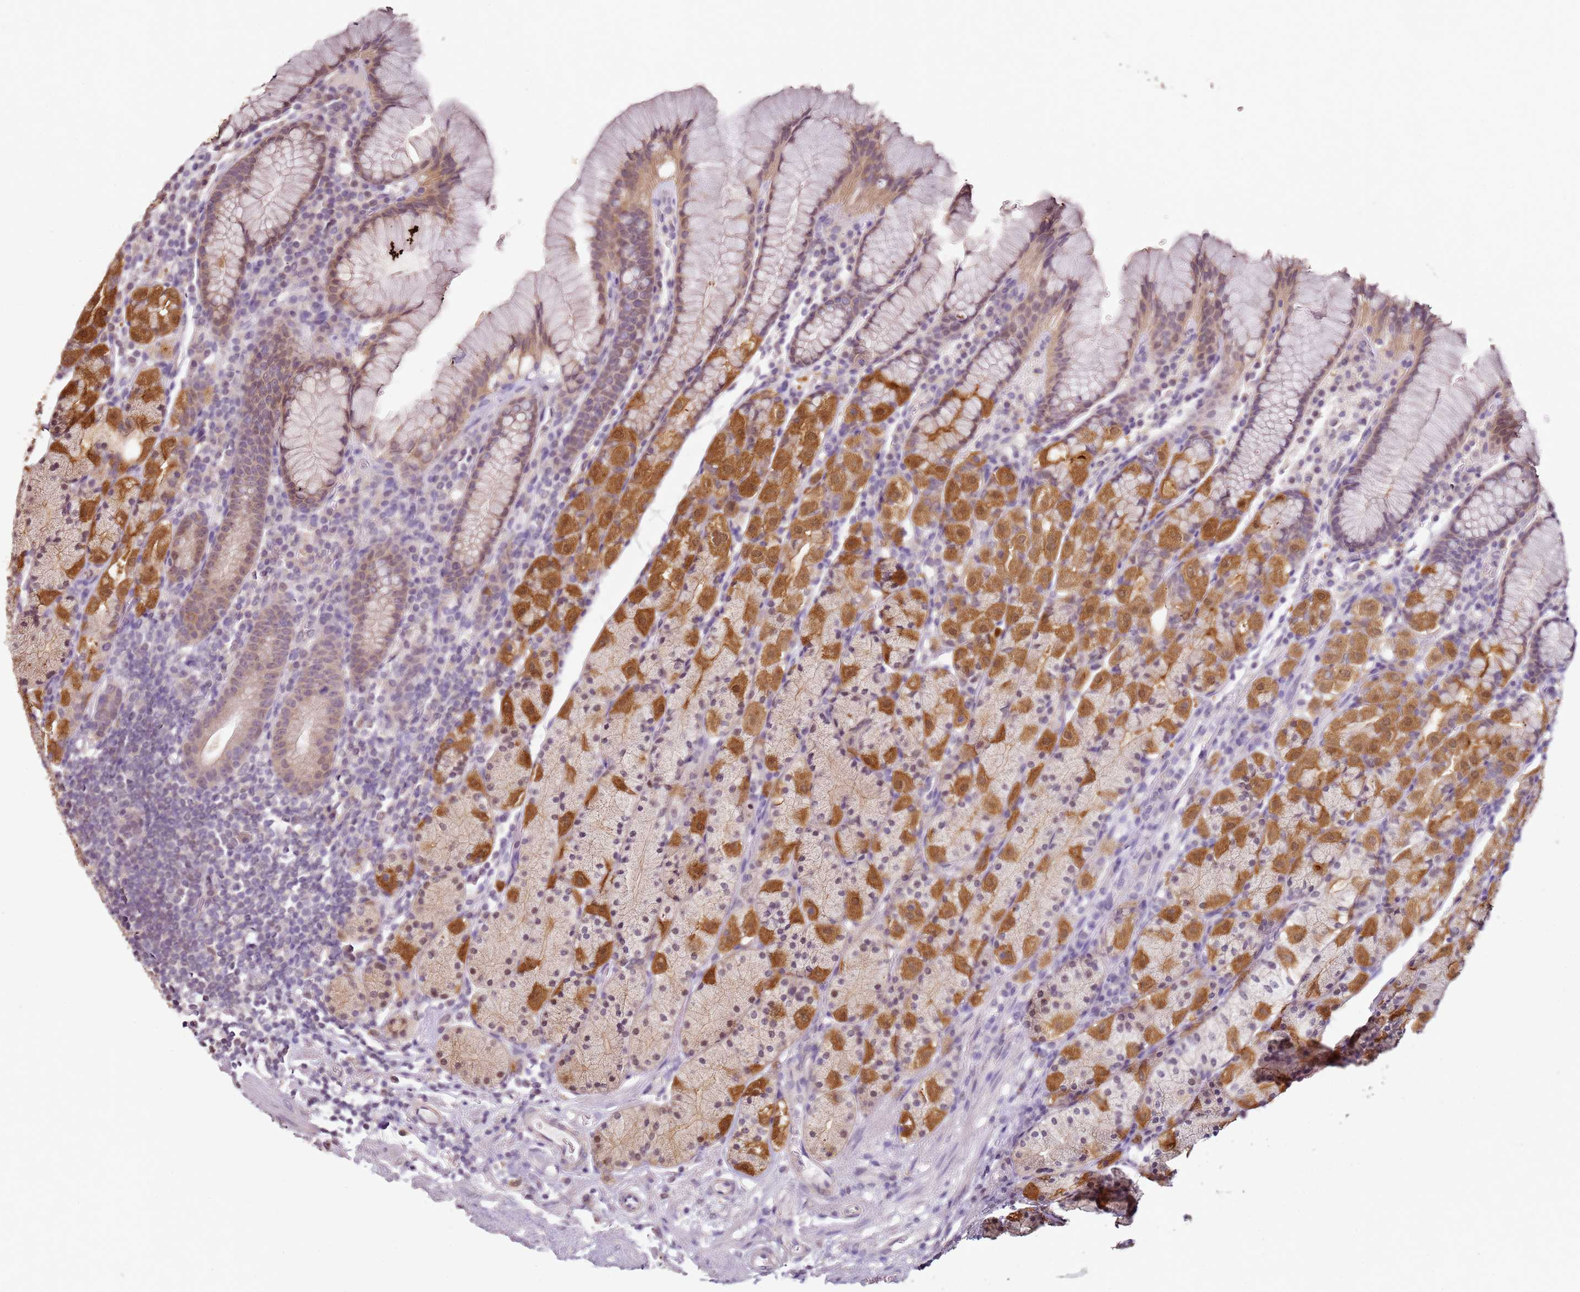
{"staining": {"intensity": "strong", "quantity": "25%-75%", "location": "cytoplasmic/membranous"}, "tissue": "stomach", "cell_type": "Glandular cells", "image_type": "normal", "snomed": [{"axis": "morphology", "description": "Normal tissue, NOS"}, {"axis": "topography", "description": "Stomach, upper"}, {"axis": "topography", "description": "Stomach"}], "caption": "Approximately 25%-75% of glandular cells in normal stomach display strong cytoplasmic/membranous protein expression as visualized by brown immunohistochemical staining.", "gene": "MDH1", "patient": {"sex": "male", "age": 62}}